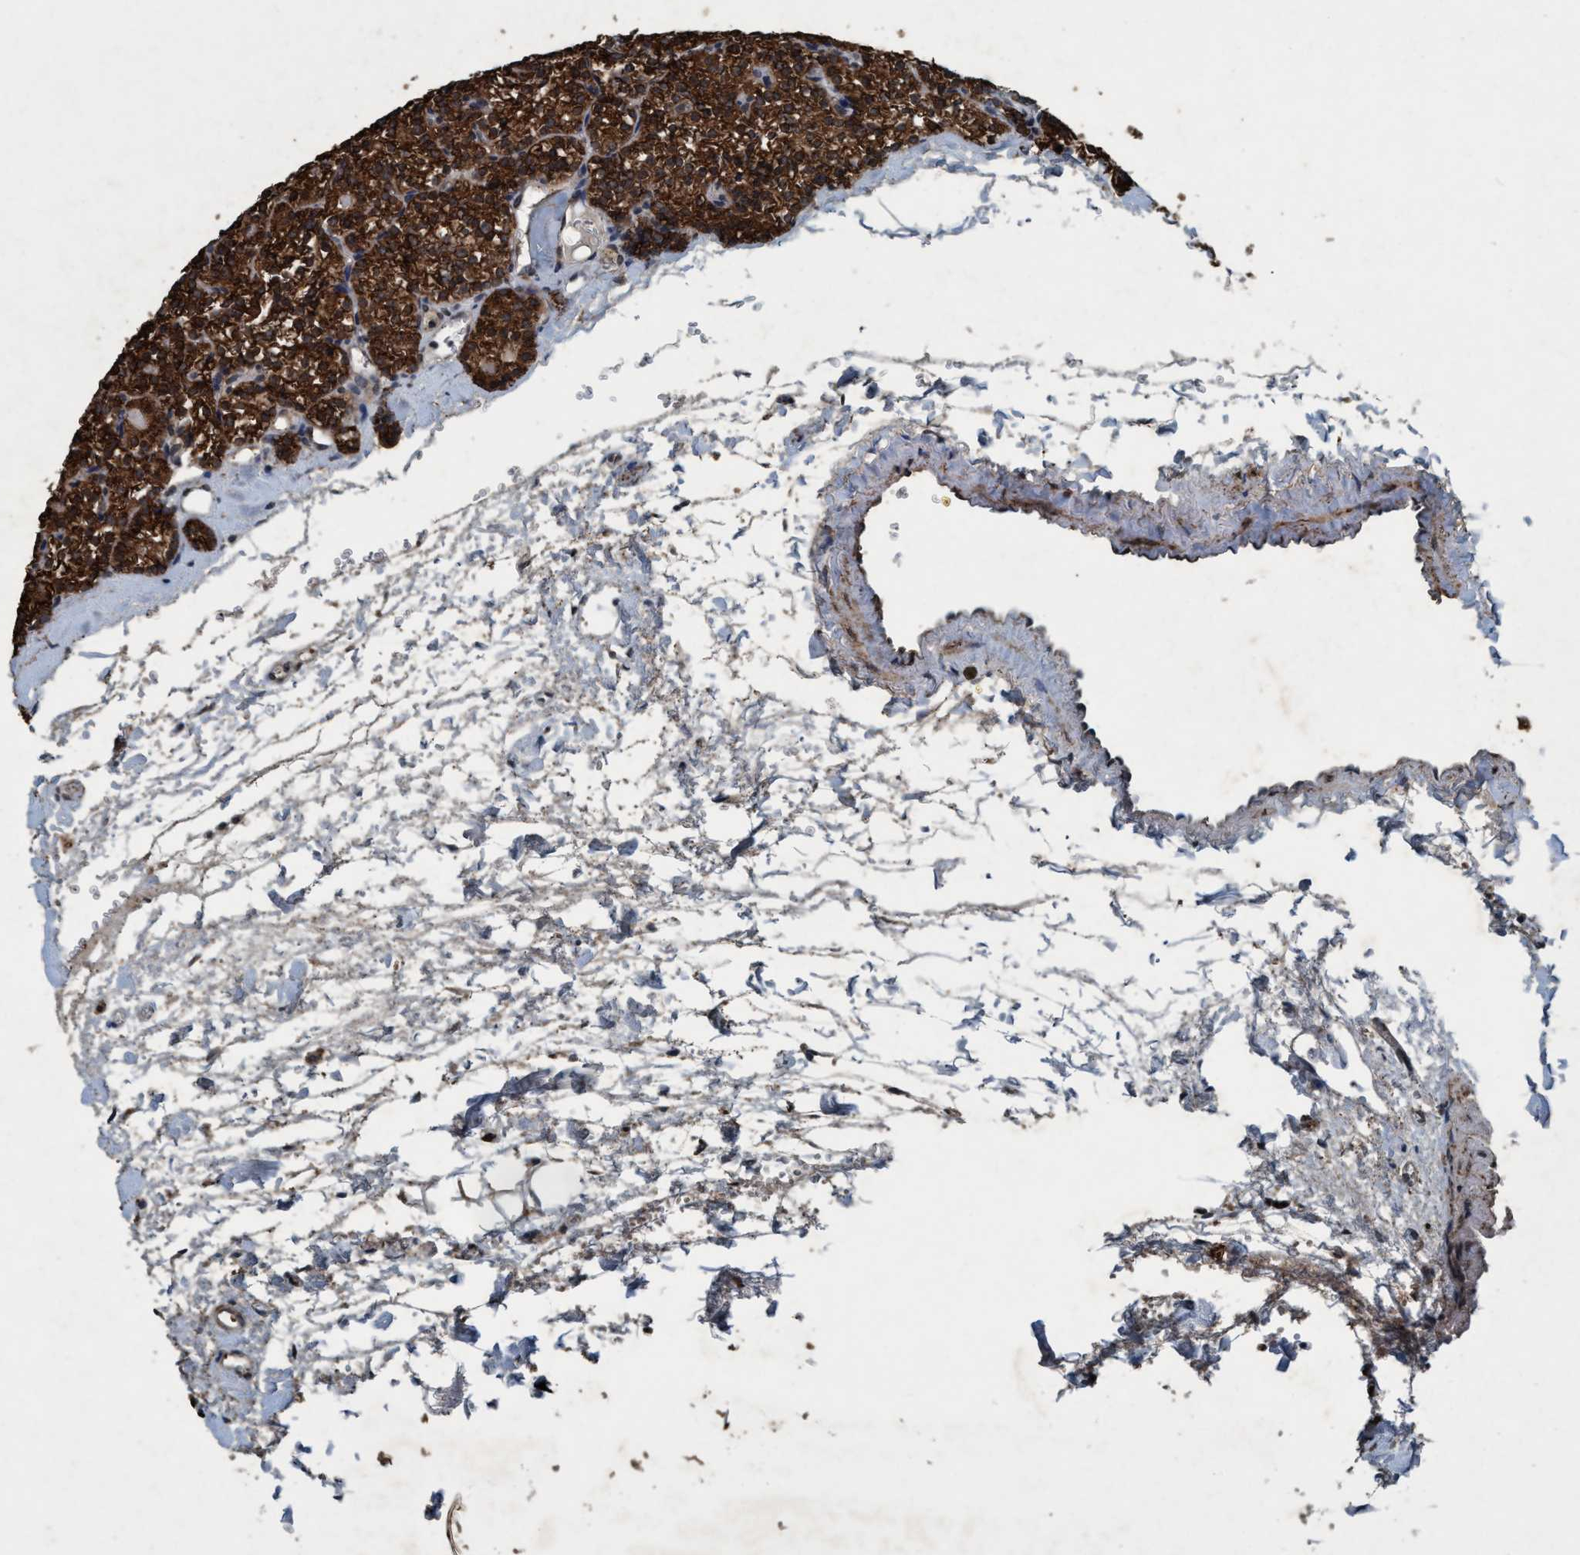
{"staining": {"intensity": "strong", "quantity": ">75%", "location": "cytoplasmic/membranous"}, "tissue": "parathyroid gland", "cell_type": "Glandular cells", "image_type": "normal", "snomed": [{"axis": "morphology", "description": "Normal tissue, NOS"}, {"axis": "topography", "description": "Parathyroid gland"}], "caption": "Immunohistochemical staining of benign human parathyroid gland exhibits >75% levels of strong cytoplasmic/membranous protein expression in about >75% of glandular cells. (DAB = brown stain, brightfield microscopy at high magnification).", "gene": "AKT1S1", "patient": {"sex": "female", "age": 64}}